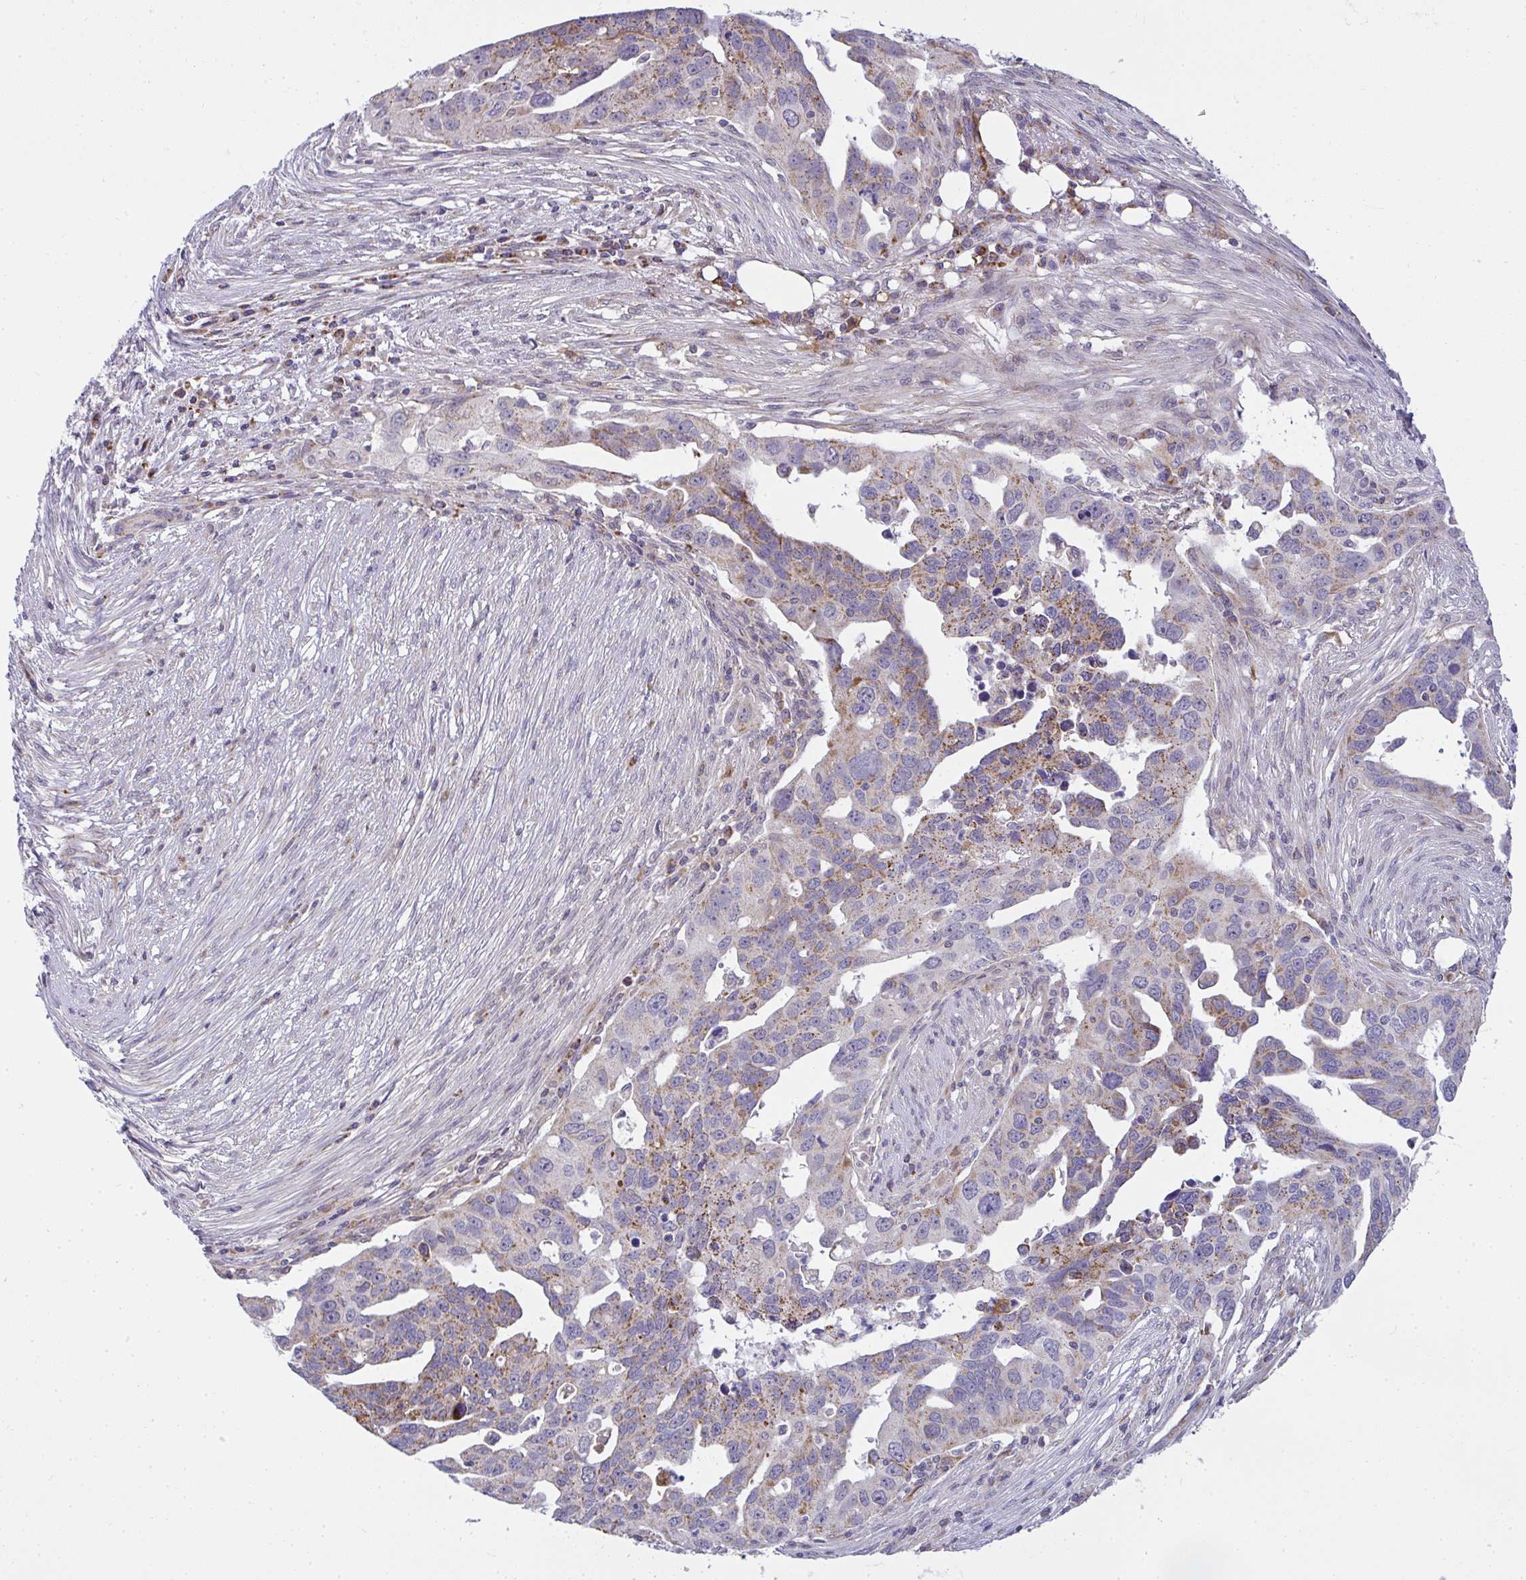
{"staining": {"intensity": "moderate", "quantity": ">75%", "location": "cytoplasmic/membranous"}, "tissue": "ovarian cancer", "cell_type": "Tumor cells", "image_type": "cancer", "snomed": [{"axis": "morphology", "description": "Carcinoma, endometroid"}, {"axis": "morphology", "description": "Cystadenocarcinoma, serous, NOS"}, {"axis": "topography", "description": "Ovary"}], "caption": "Brown immunohistochemical staining in ovarian endometroid carcinoma displays moderate cytoplasmic/membranous expression in about >75% of tumor cells.", "gene": "SRRM4", "patient": {"sex": "female", "age": 45}}